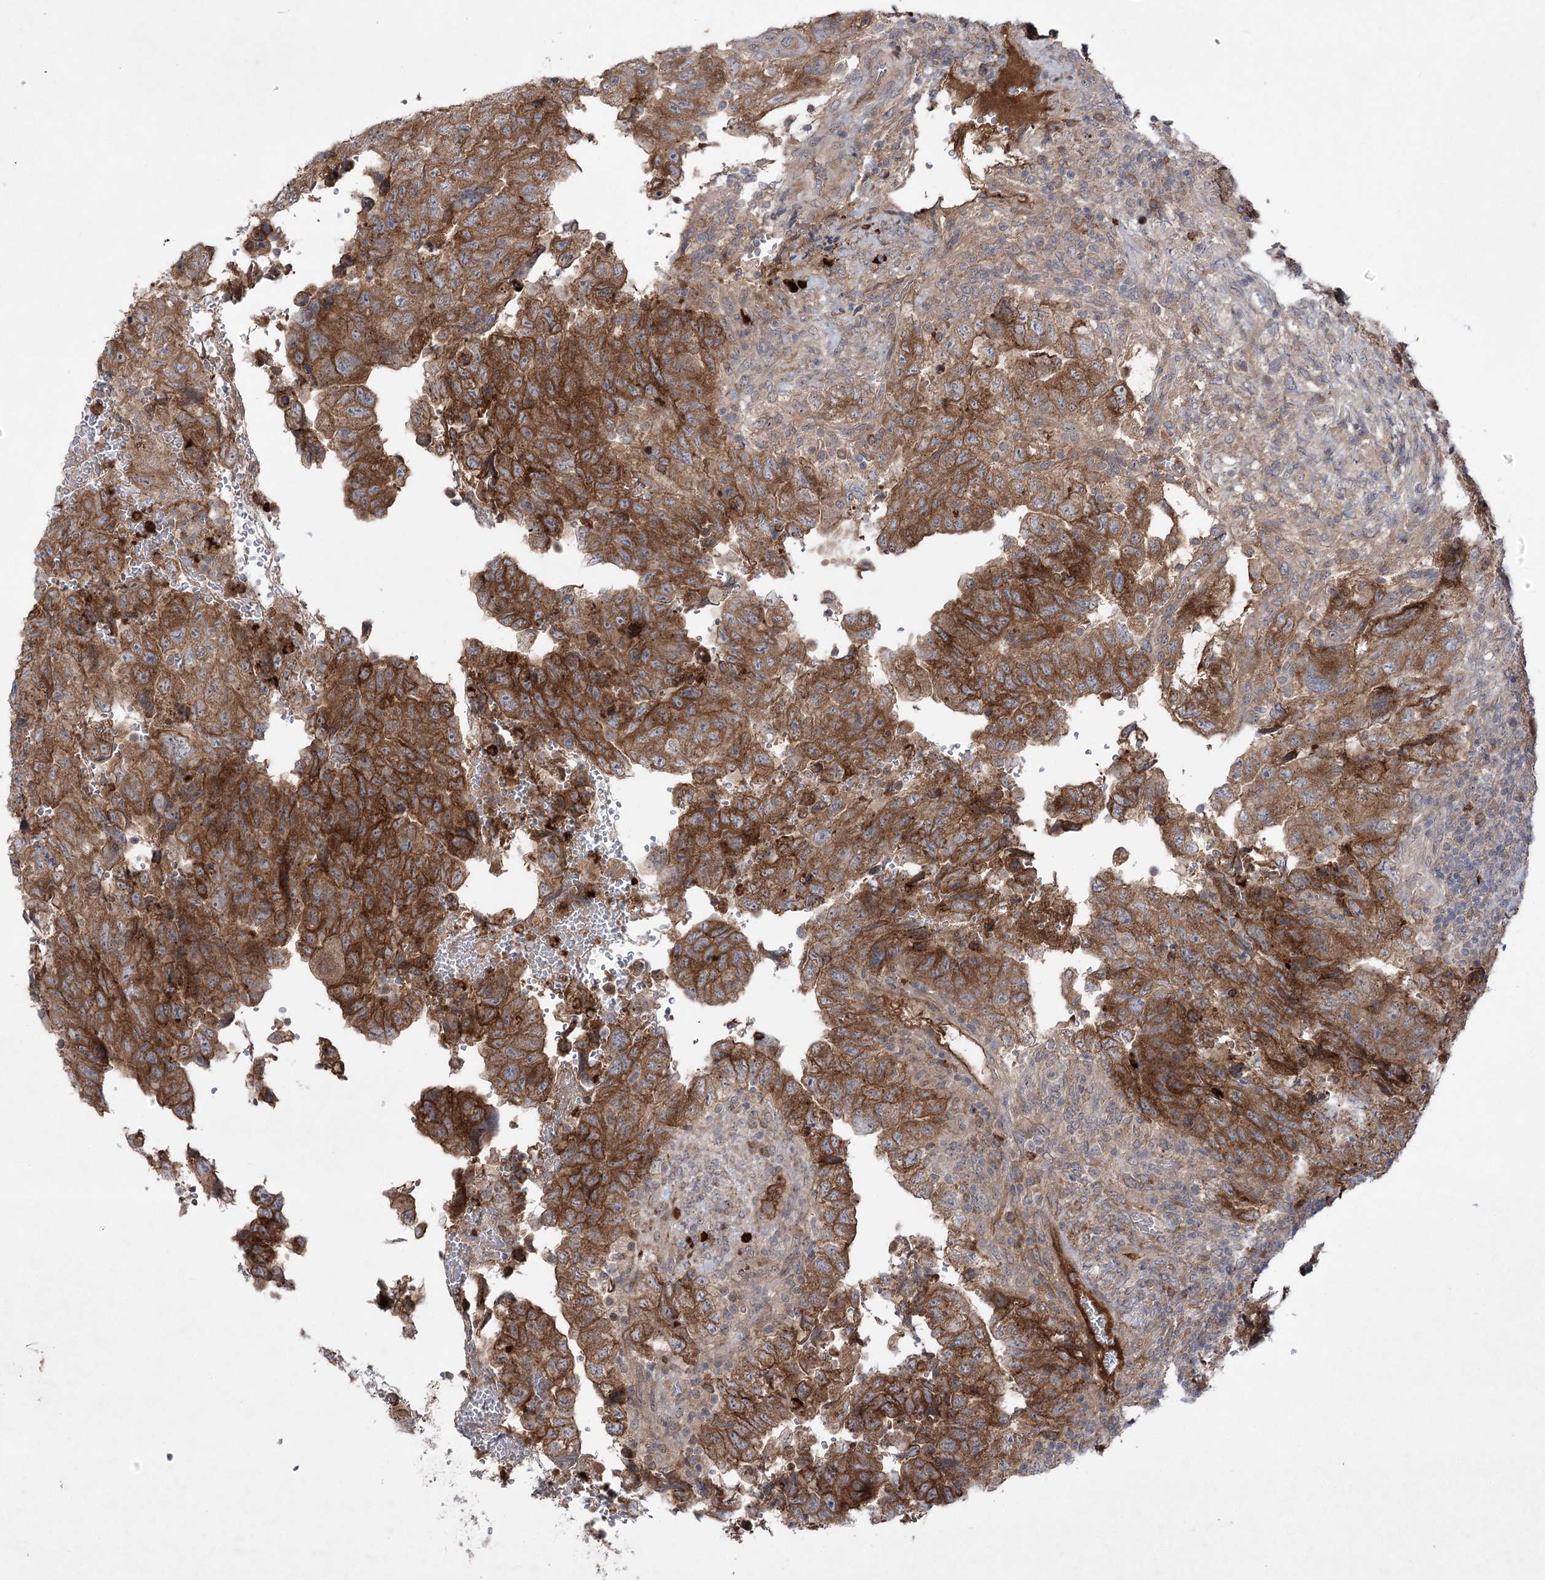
{"staining": {"intensity": "strong", "quantity": ">75%", "location": "cytoplasmic/membranous"}, "tissue": "testis cancer", "cell_type": "Tumor cells", "image_type": "cancer", "snomed": [{"axis": "morphology", "description": "Carcinoma, Embryonal, NOS"}, {"axis": "topography", "description": "Testis"}], "caption": "The histopathology image shows staining of testis embryonal carcinoma, revealing strong cytoplasmic/membranous protein positivity (brown color) within tumor cells.", "gene": "PLEKHA5", "patient": {"sex": "male", "age": 36}}